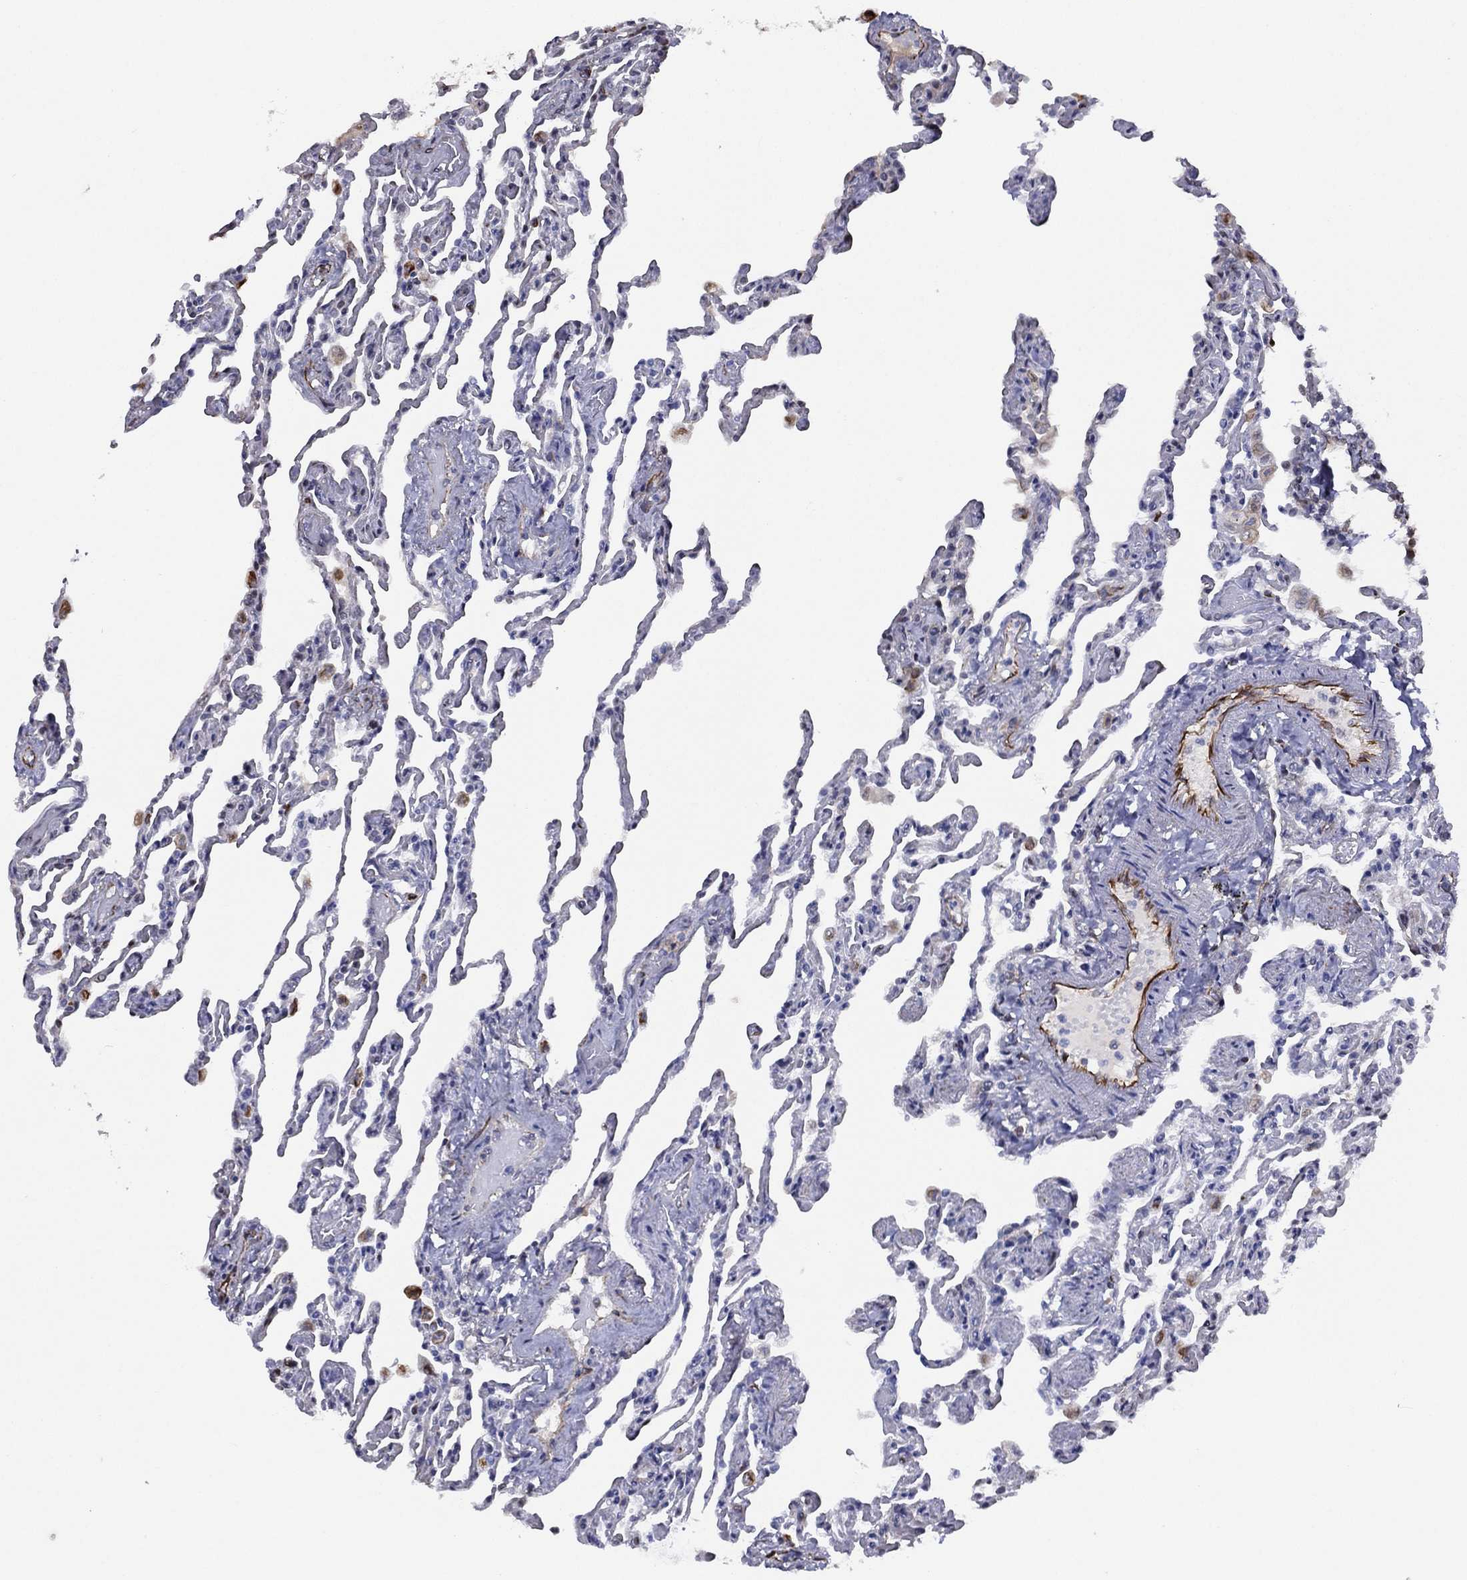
{"staining": {"intensity": "weak", "quantity": "<25%", "location": "cytoplasmic/membranous"}, "tissue": "lung", "cell_type": "Alveolar cells", "image_type": "normal", "snomed": [{"axis": "morphology", "description": "Normal tissue, NOS"}, {"axis": "topography", "description": "Lung"}], "caption": "This is an immunohistochemistry (IHC) photomicrograph of unremarkable lung. There is no staining in alveolar cells.", "gene": "MAS1", "patient": {"sex": "female", "age": 43}}